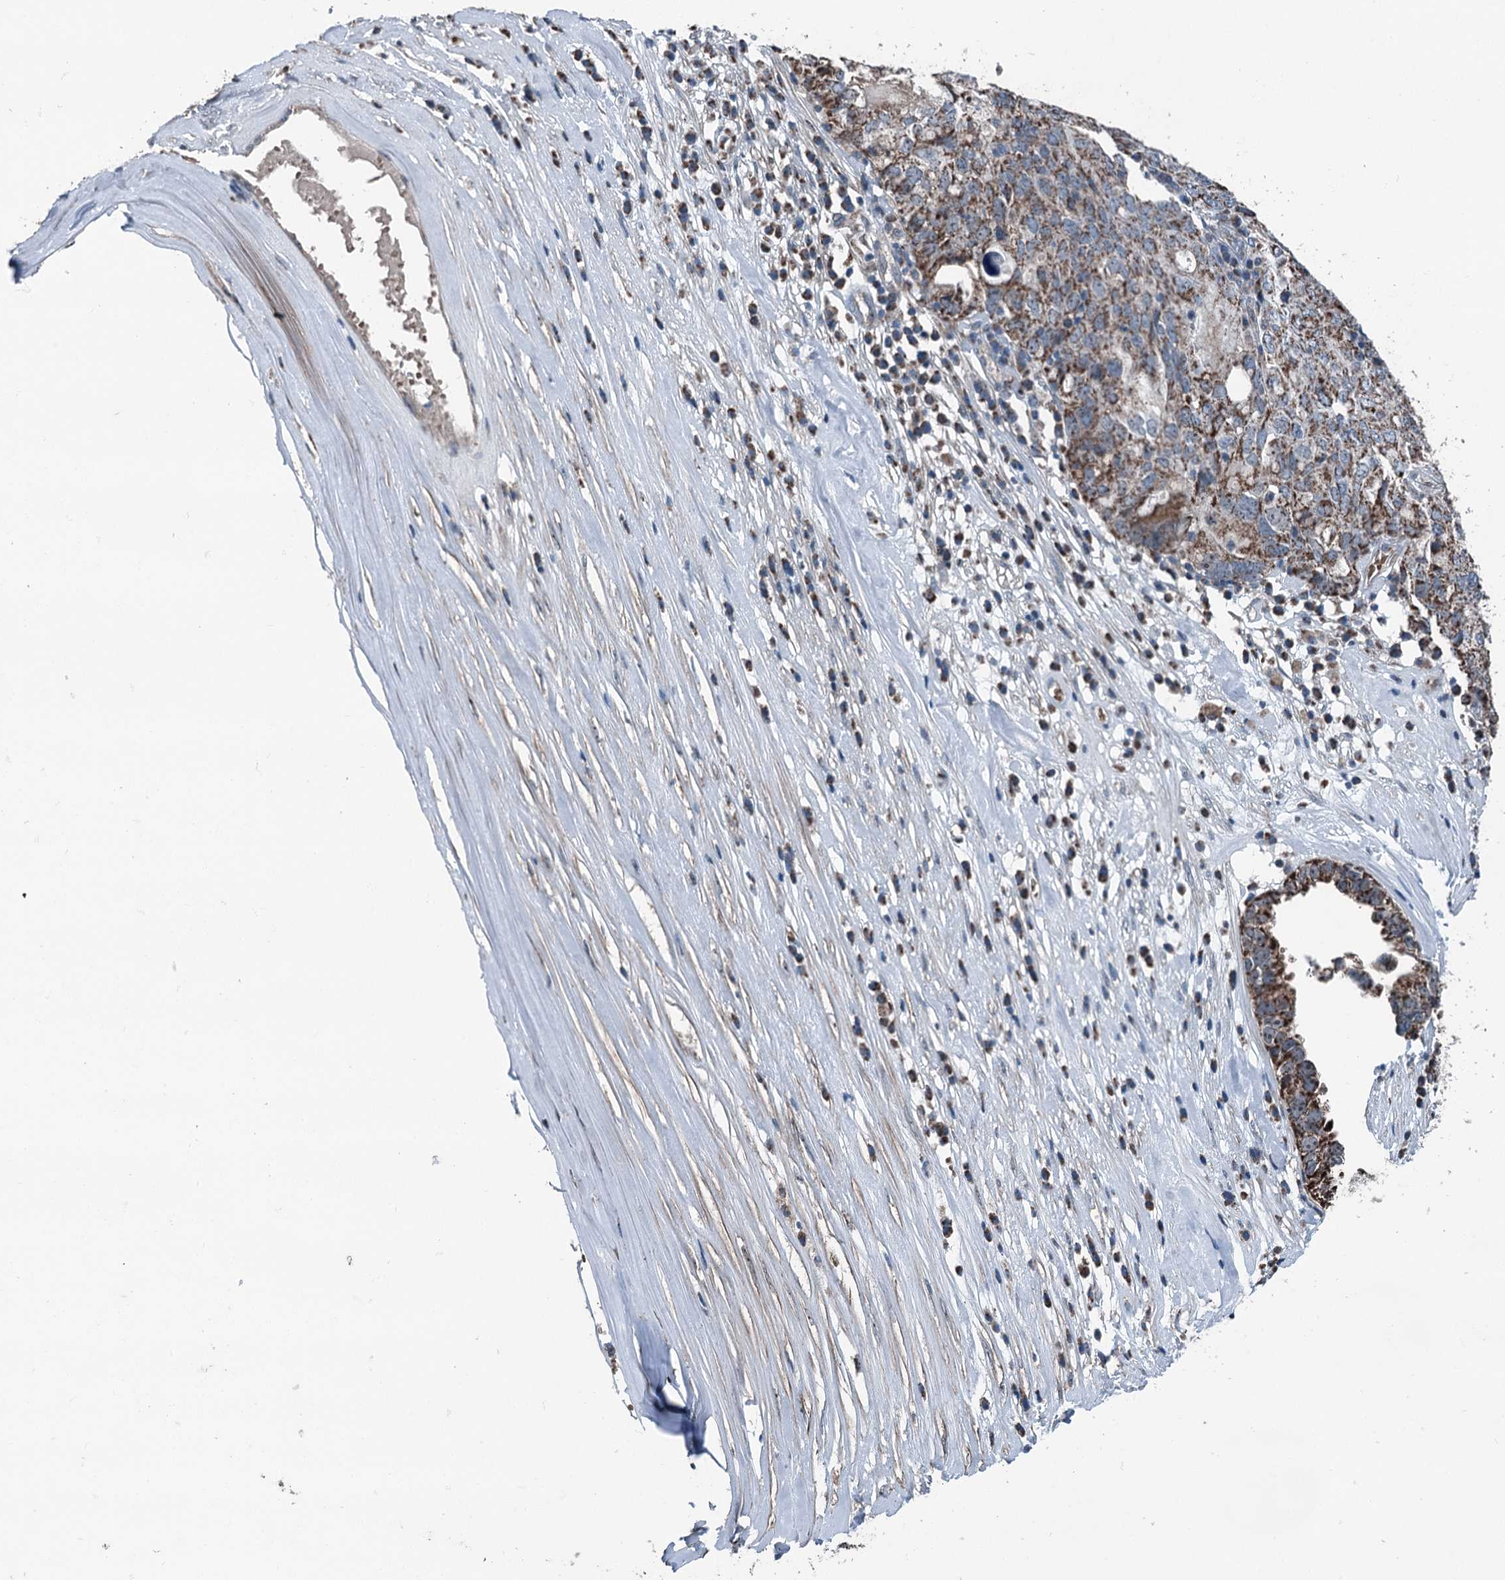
{"staining": {"intensity": "moderate", "quantity": ">75%", "location": "cytoplasmic/membranous"}, "tissue": "ovarian cancer", "cell_type": "Tumor cells", "image_type": "cancer", "snomed": [{"axis": "morphology", "description": "Carcinoma, endometroid"}, {"axis": "topography", "description": "Ovary"}], "caption": "Immunohistochemistry (IHC) of human ovarian cancer (endometroid carcinoma) displays medium levels of moderate cytoplasmic/membranous positivity in about >75% of tumor cells.", "gene": "TRPT1", "patient": {"sex": "female", "age": 62}}